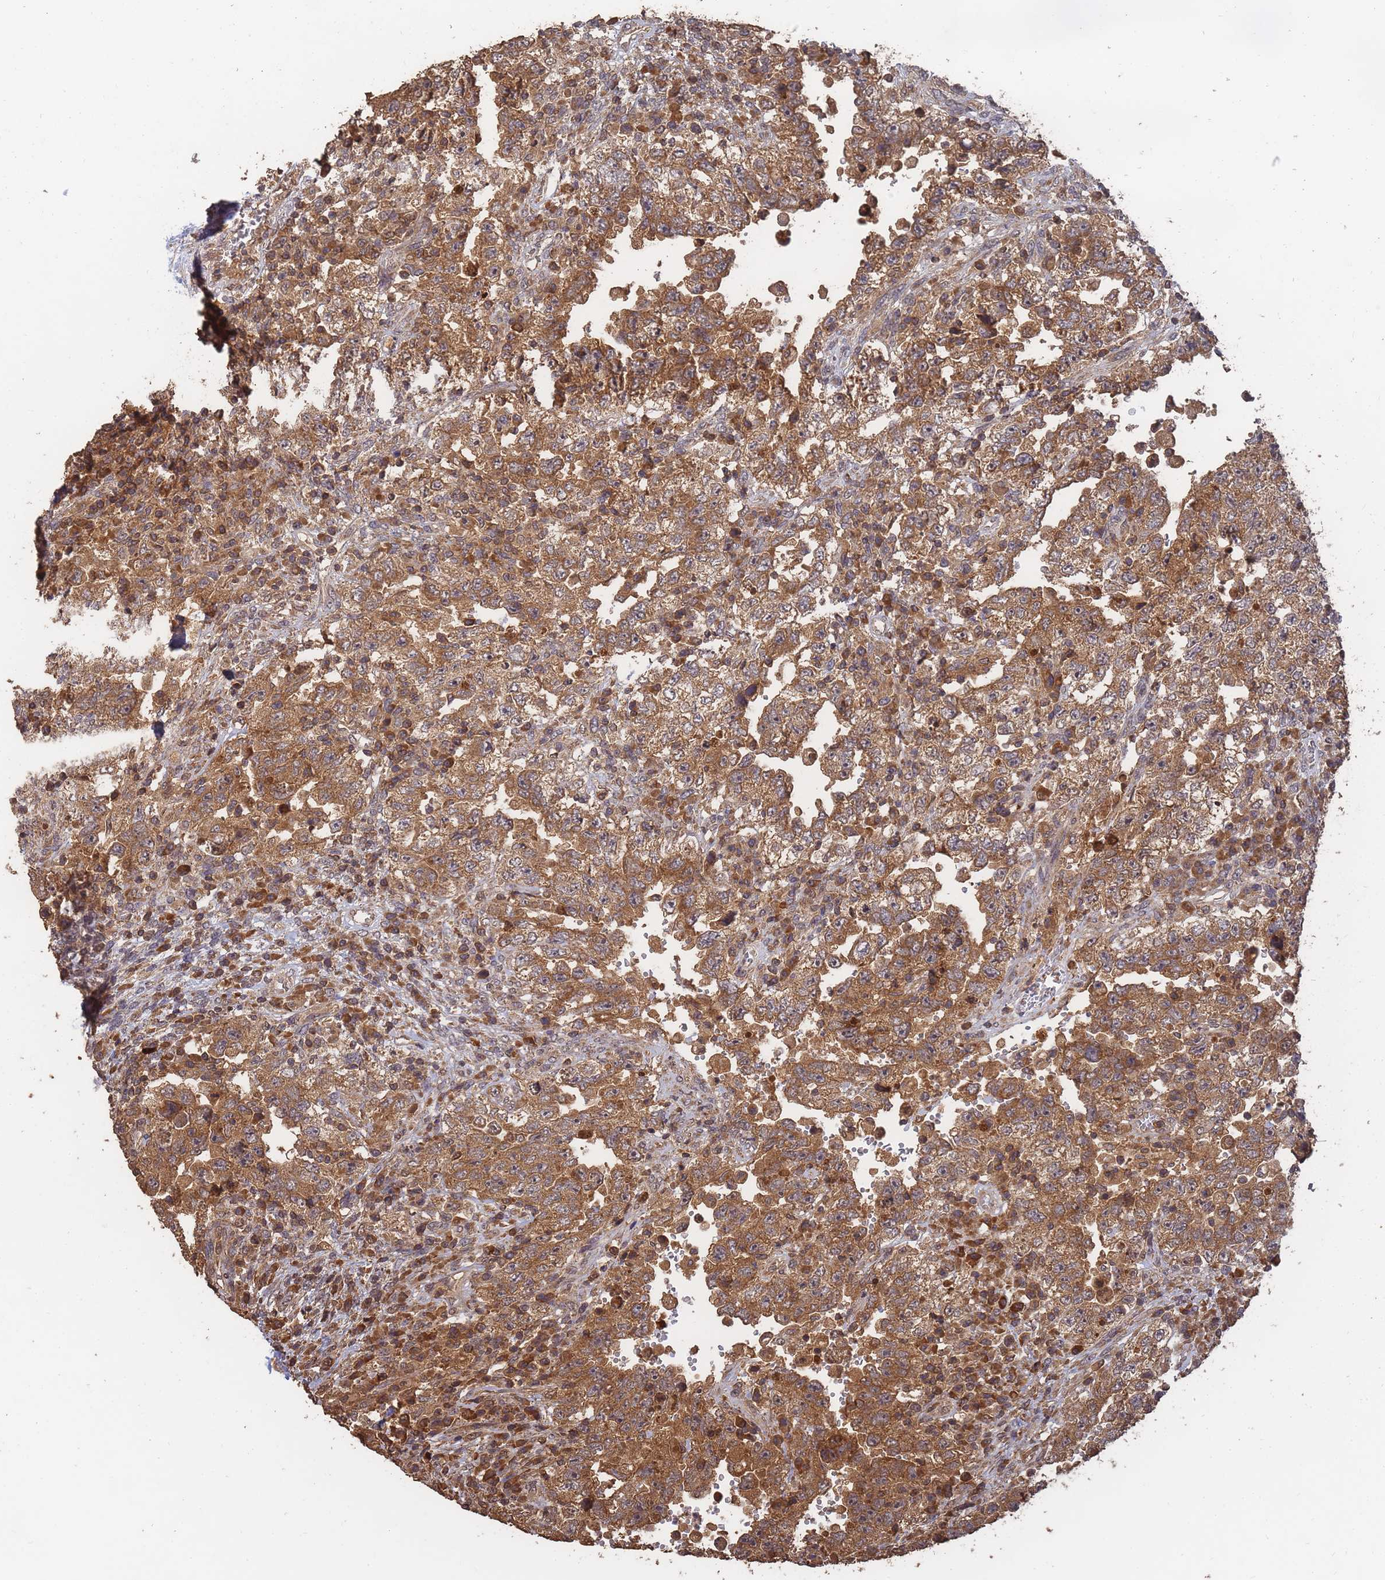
{"staining": {"intensity": "moderate", "quantity": ">75%", "location": "cytoplasmic/membranous"}, "tissue": "testis cancer", "cell_type": "Tumor cells", "image_type": "cancer", "snomed": [{"axis": "morphology", "description": "Carcinoma, Embryonal, NOS"}, {"axis": "topography", "description": "Testis"}], "caption": "IHC staining of testis cancer (embryonal carcinoma), which shows medium levels of moderate cytoplasmic/membranous staining in approximately >75% of tumor cells indicating moderate cytoplasmic/membranous protein staining. The staining was performed using DAB (brown) for protein detection and nuclei were counterstained in hematoxylin (blue).", "gene": "ALKBH1", "patient": {"sex": "male", "age": 26}}